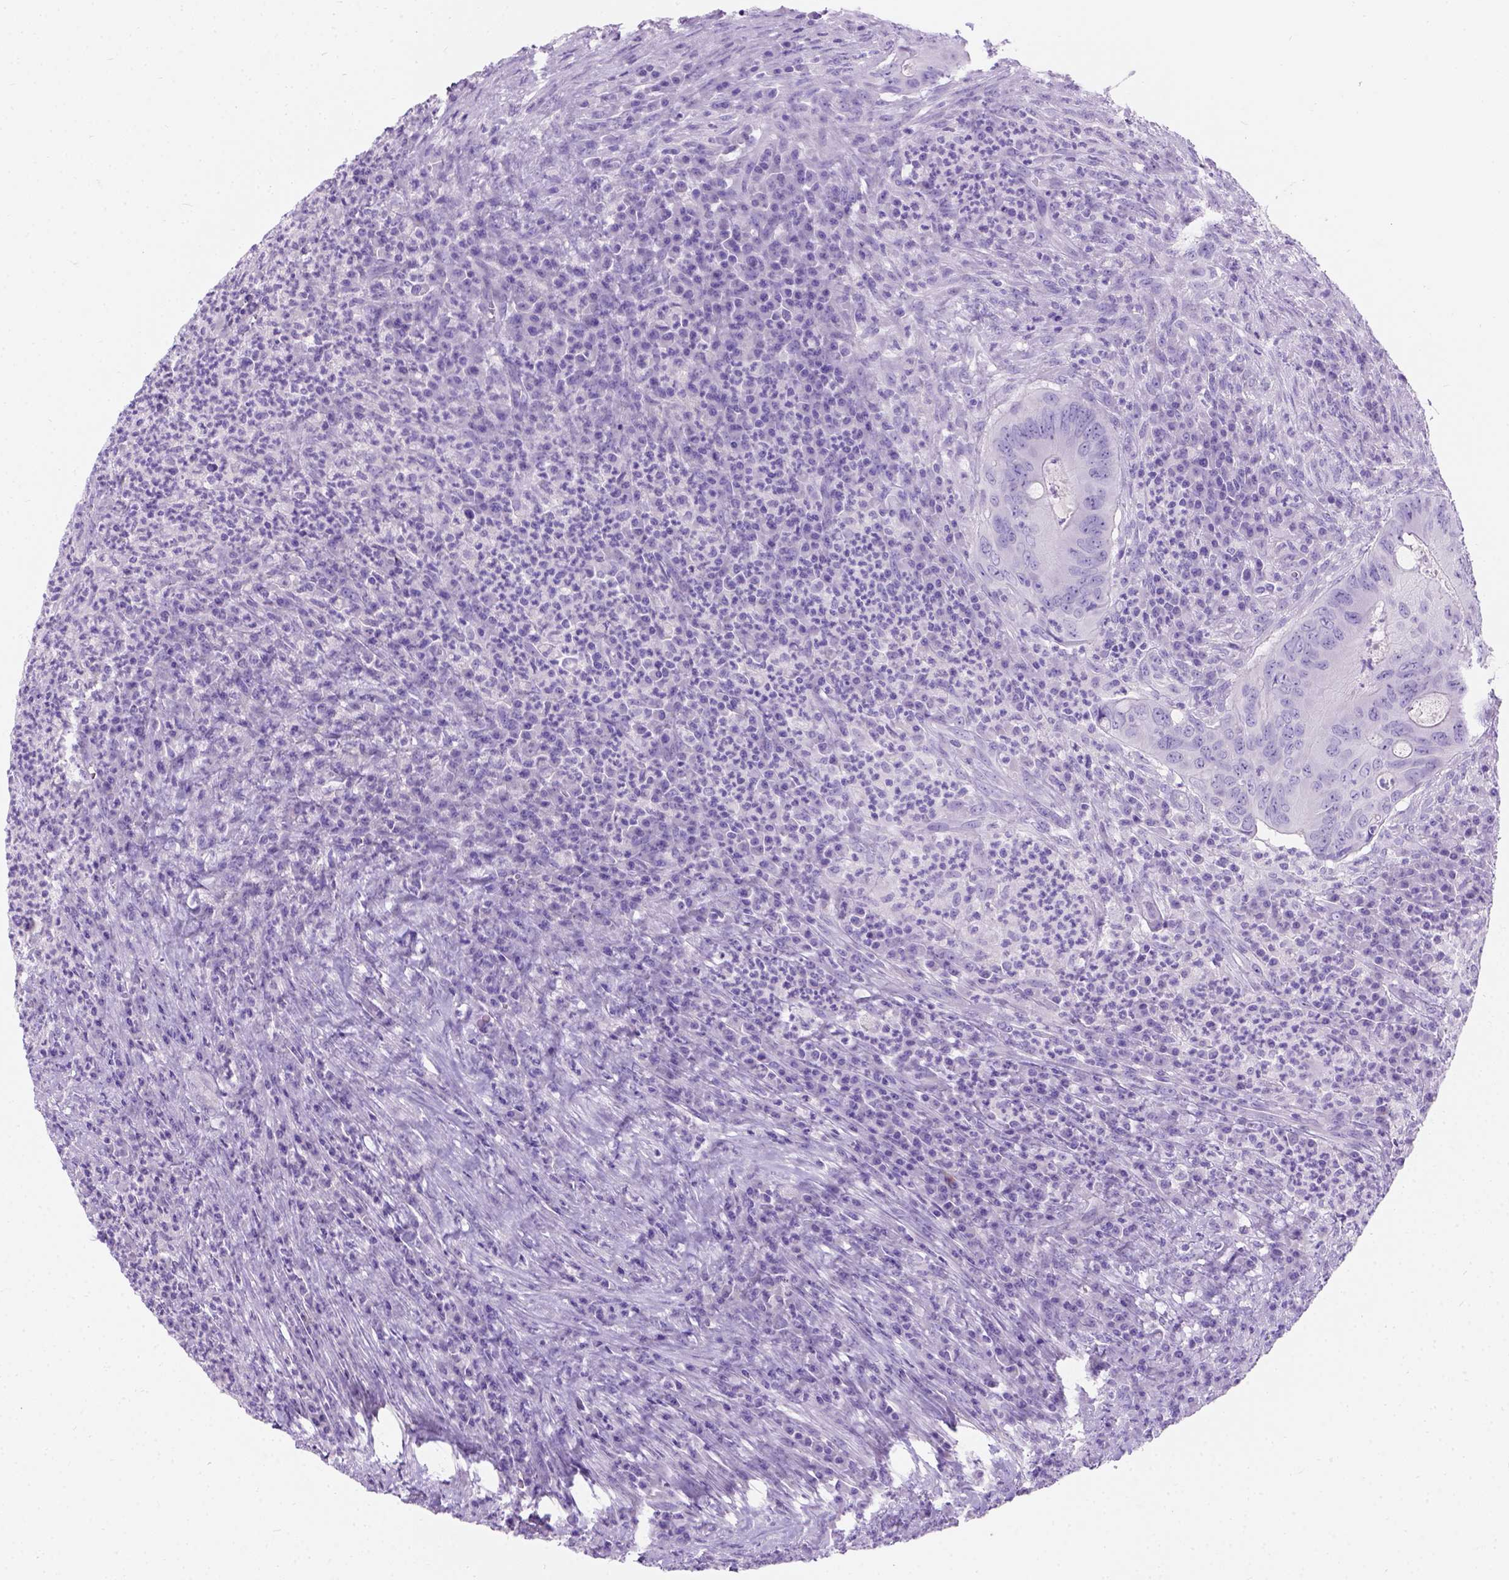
{"staining": {"intensity": "negative", "quantity": "none", "location": "none"}, "tissue": "colorectal cancer", "cell_type": "Tumor cells", "image_type": "cancer", "snomed": [{"axis": "morphology", "description": "Adenocarcinoma, NOS"}, {"axis": "topography", "description": "Colon"}], "caption": "Tumor cells show no significant protein expression in adenocarcinoma (colorectal).", "gene": "C7orf57", "patient": {"sex": "female", "age": 74}}